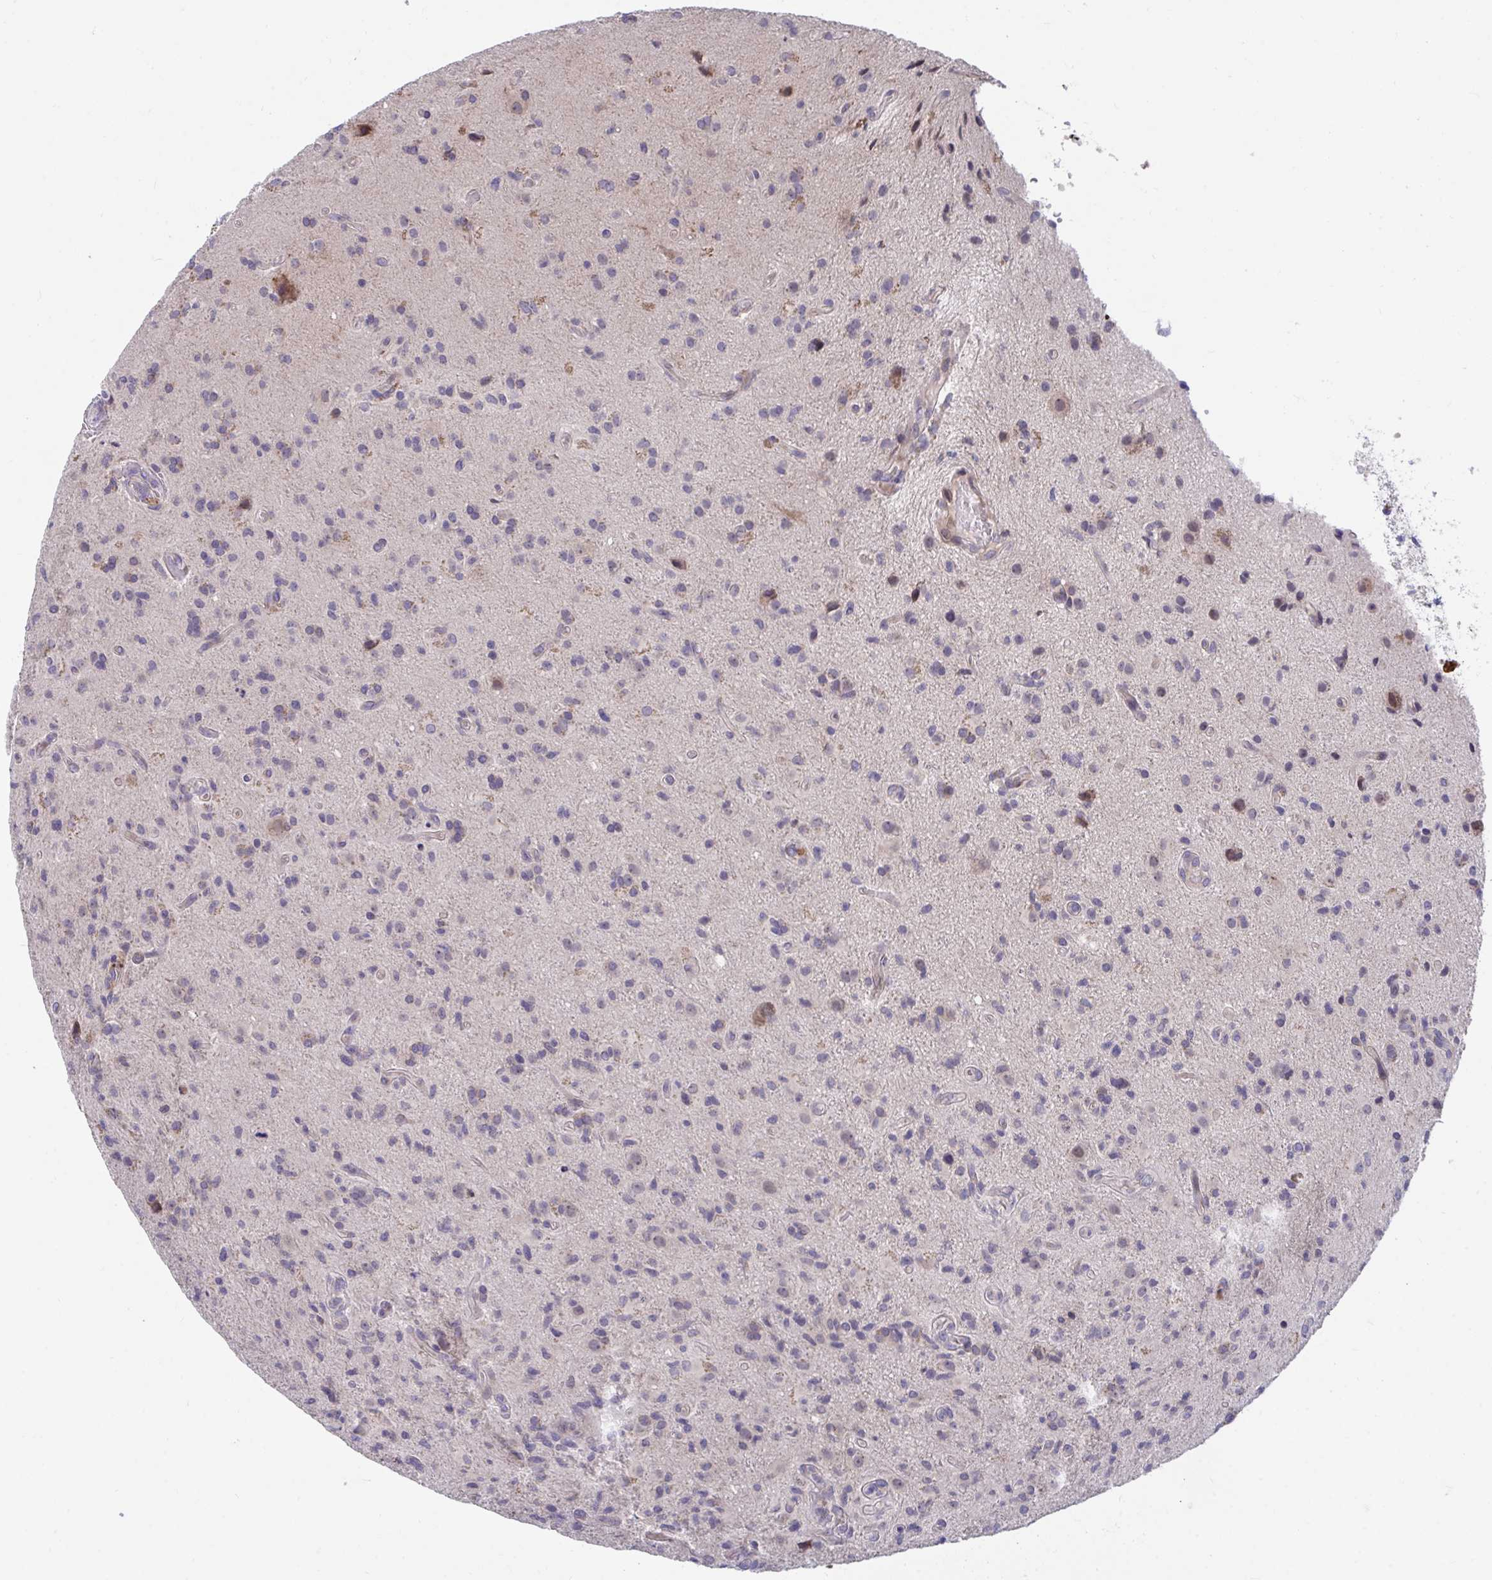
{"staining": {"intensity": "negative", "quantity": "none", "location": "none"}, "tissue": "glioma", "cell_type": "Tumor cells", "image_type": "cancer", "snomed": [{"axis": "morphology", "description": "Glioma, malignant, High grade"}, {"axis": "topography", "description": "Brain"}], "caption": "This is an IHC image of glioma. There is no expression in tumor cells.", "gene": "SUSD4", "patient": {"sex": "male", "age": 55}}